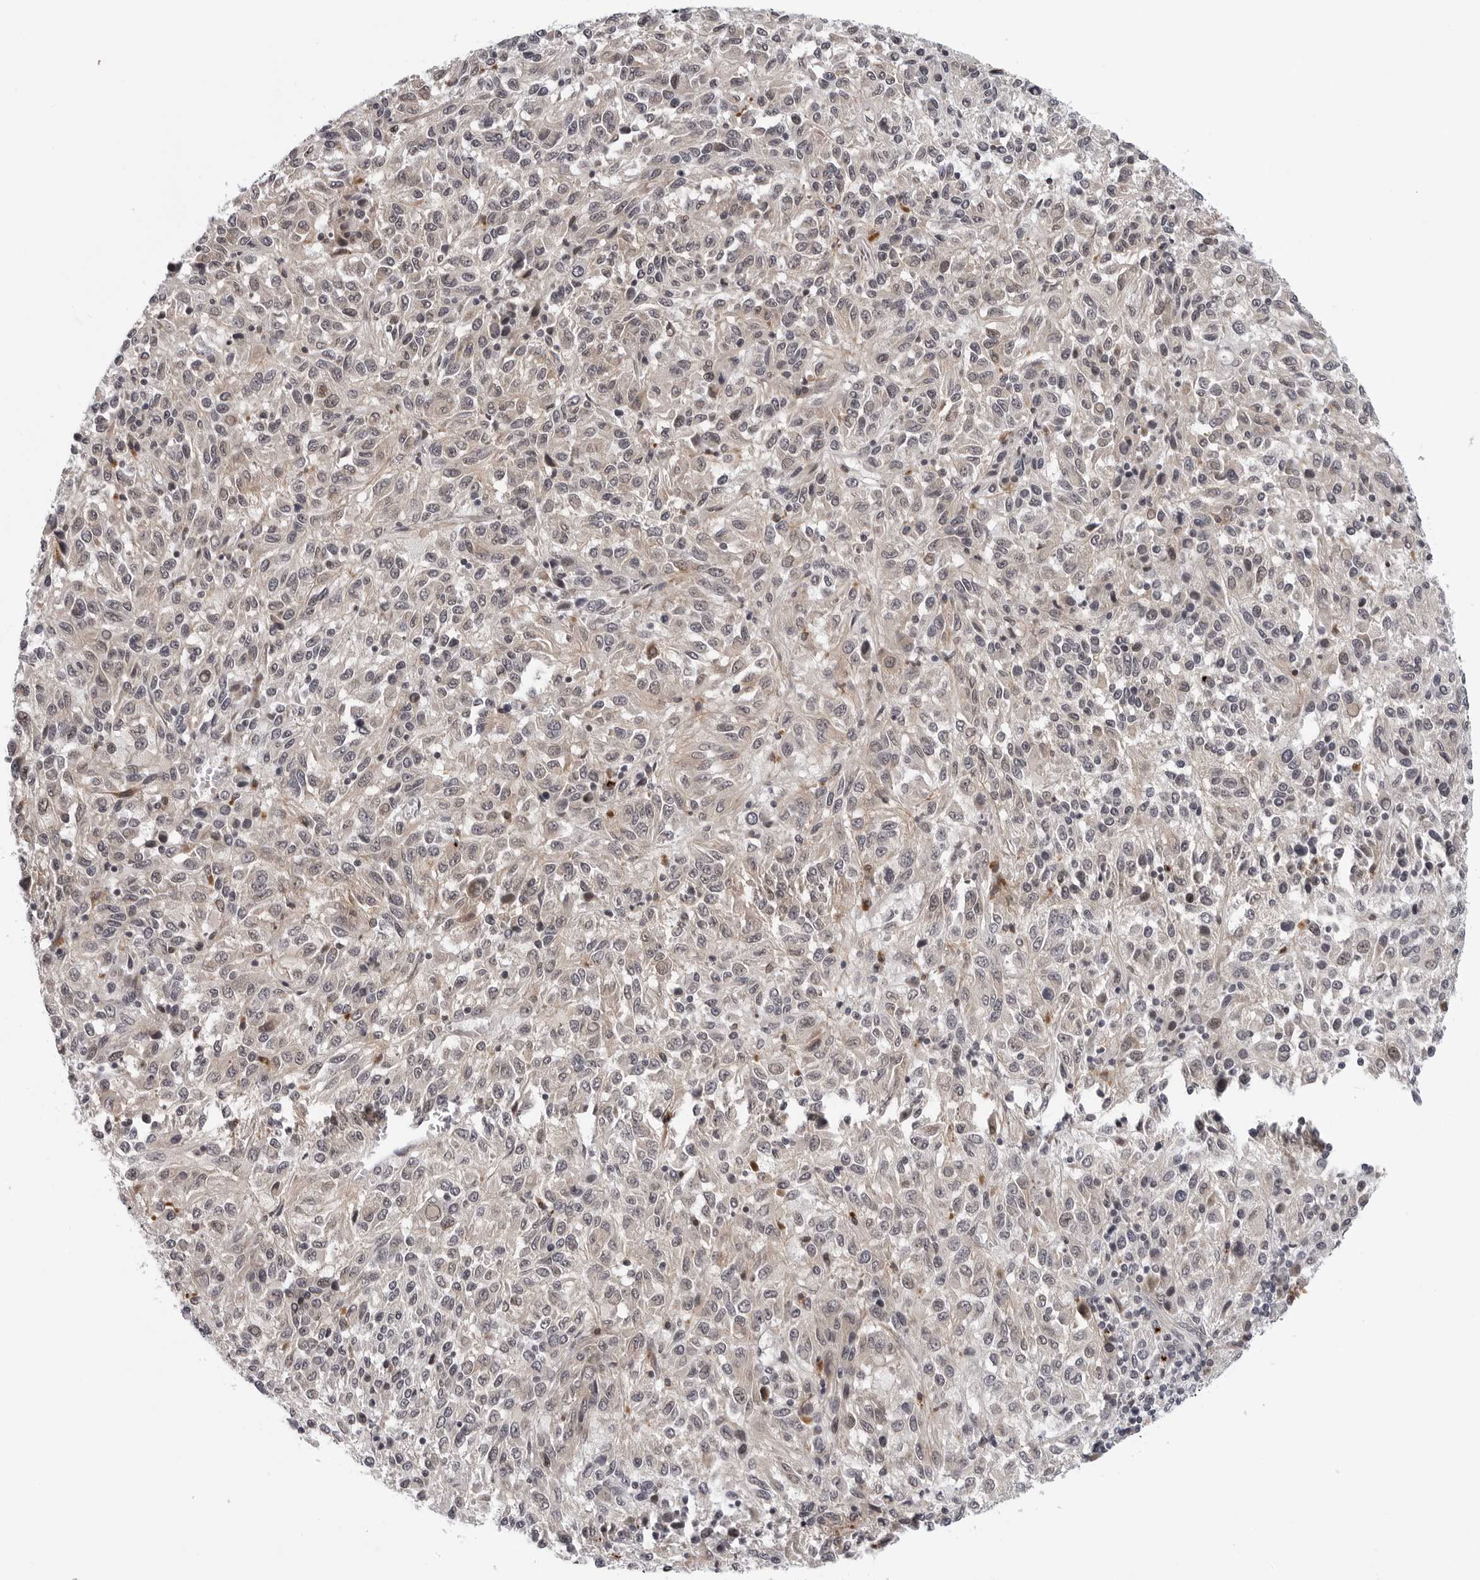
{"staining": {"intensity": "weak", "quantity": "25%-75%", "location": "cytoplasmic/membranous"}, "tissue": "melanoma", "cell_type": "Tumor cells", "image_type": "cancer", "snomed": [{"axis": "morphology", "description": "Malignant melanoma, Metastatic site"}, {"axis": "topography", "description": "Lung"}], "caption": "An image of malignant melanoma (metastatic site) stained for a protein exhibits weak cytoplasmic/membranous brown staining in tumor cells.", "gene": "KIAA1614", "patient": {"sex": "male", "age": 64}}